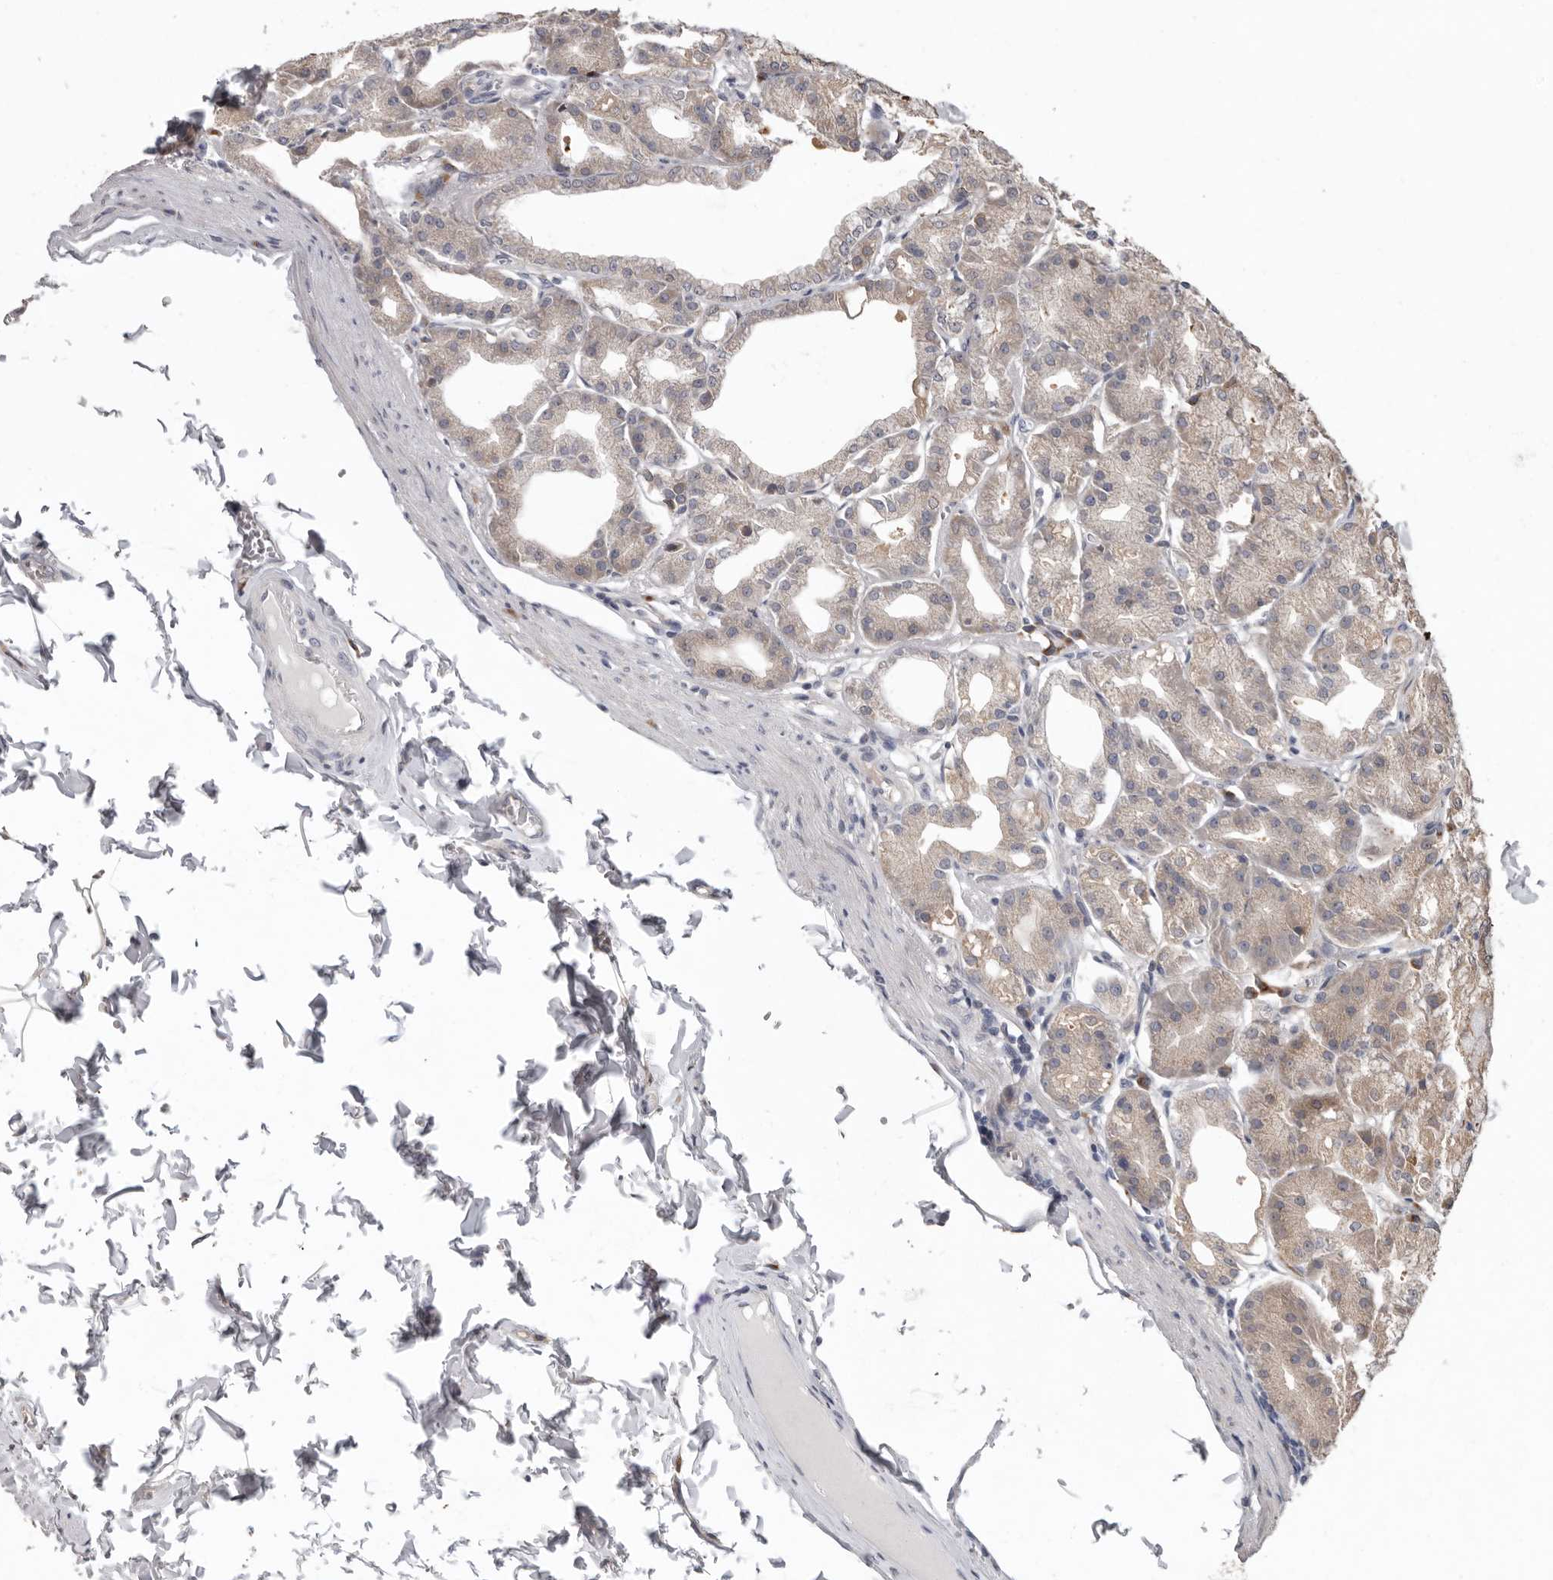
{"staining": {"intensity": "weak", "quantity": "25%-75%", "location": "cytoplasmic/membranous"}, "tissue": "stomach", "cell_type": "Glandular cells", "image_type": "normal", "snomed": [{"axis": "morphology", "description": "Normal tissue, NOS"}, {"axis": "topography", "description": "Stomach, lower"}], "caption": "Weak cytoplasmic/membranous protein staining is appreciated in about 25%-75% of glandular cells in stomach.", "gene": "RALGPS2", "patient": {"sex": "male", "age": 71}}